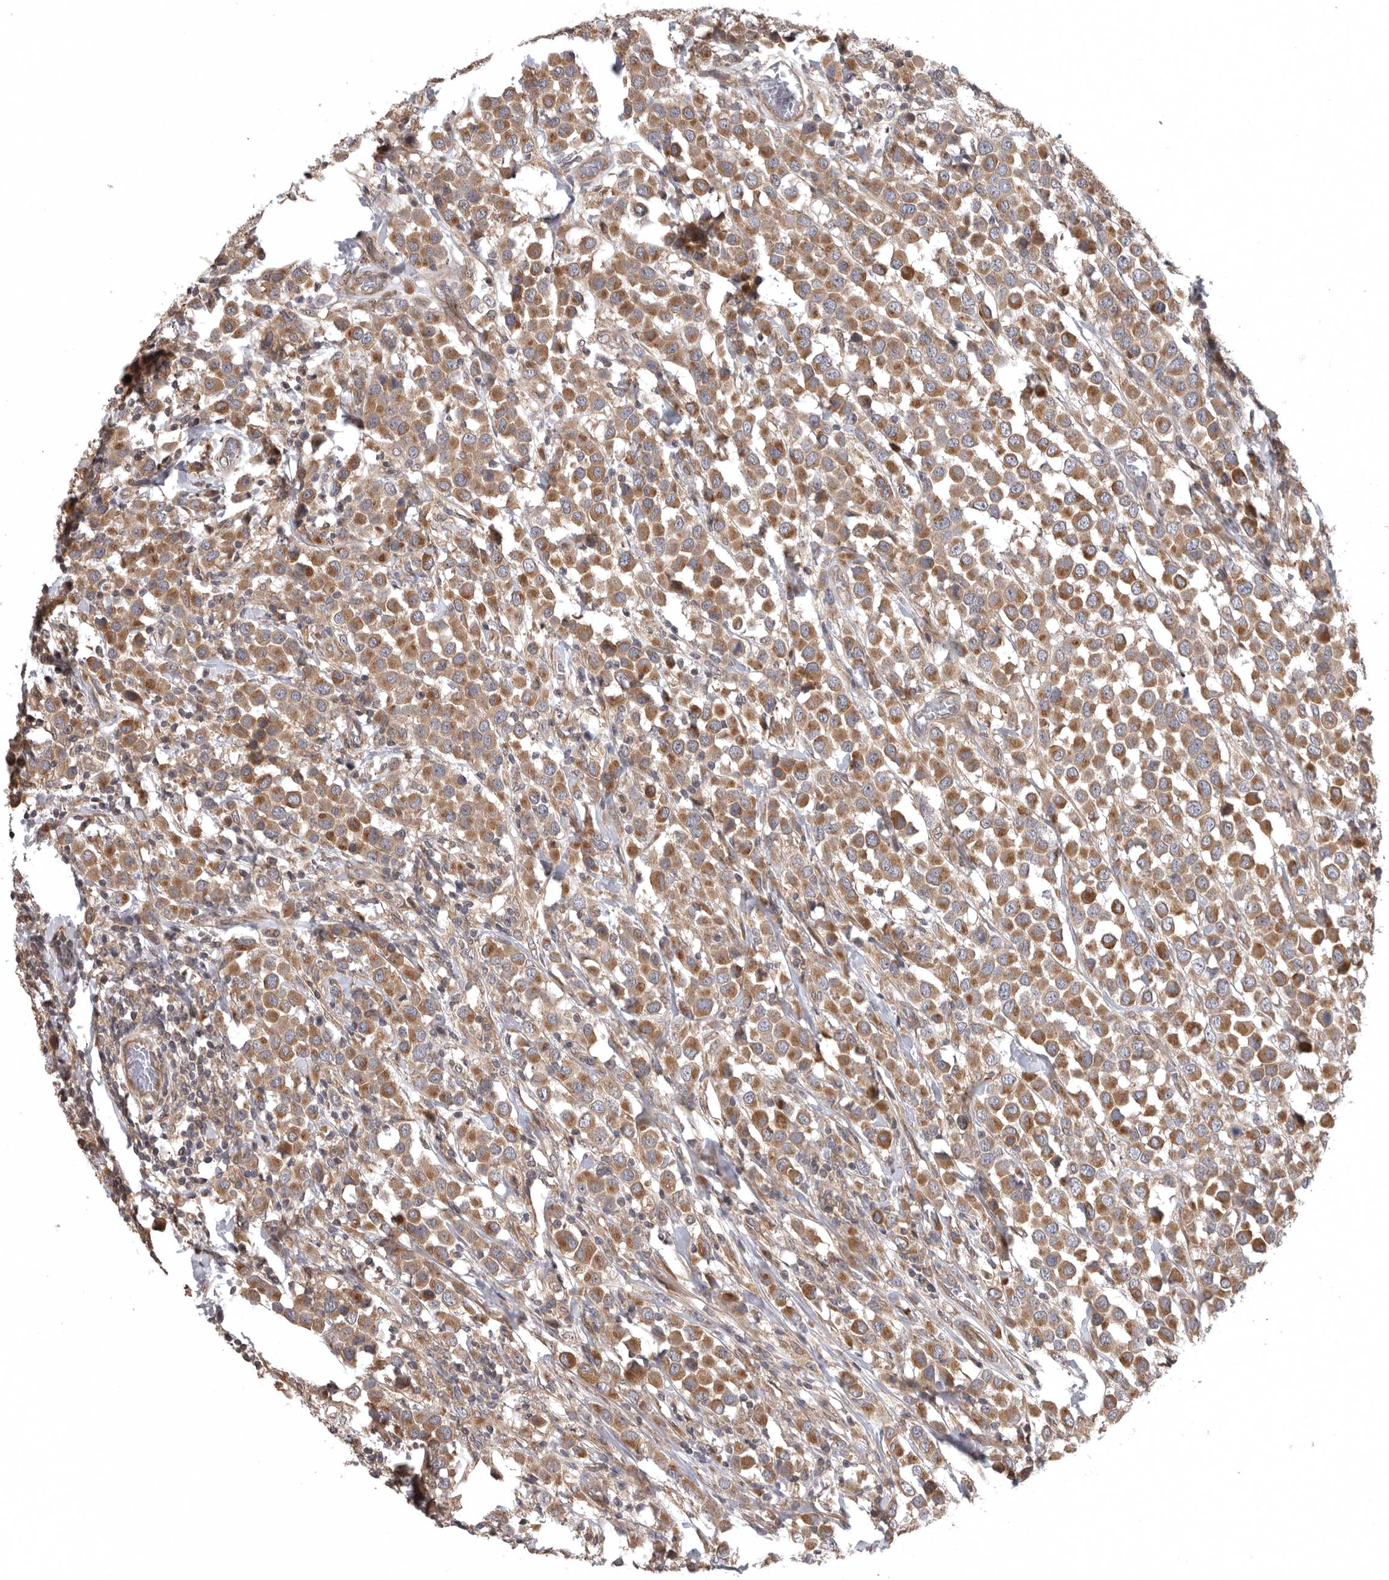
{"staining": {"intensity": "moderate", "quantity": ">75%", "location": "cytoplasmic/membranous"}, "tissue": "breast cancer", "cell_type": "Tumor cells", "image_type": "cancer", "snomed": [{"axis": "morphology", "description": "Duct carcinoma"}, {"axis": "topography", "description": "Breast"}], "caption": "DAB immunohistochemical staining of breast cancer (invasive ductal carcinoma) shows moderate cytoplasmic/membranous protein expression in about >75% of tumor cells. The protein is shown in brown color, while the nuclei are stained blue.", "gene": "CUEDC1", "patient": {"sex": "female", "age": 61}}